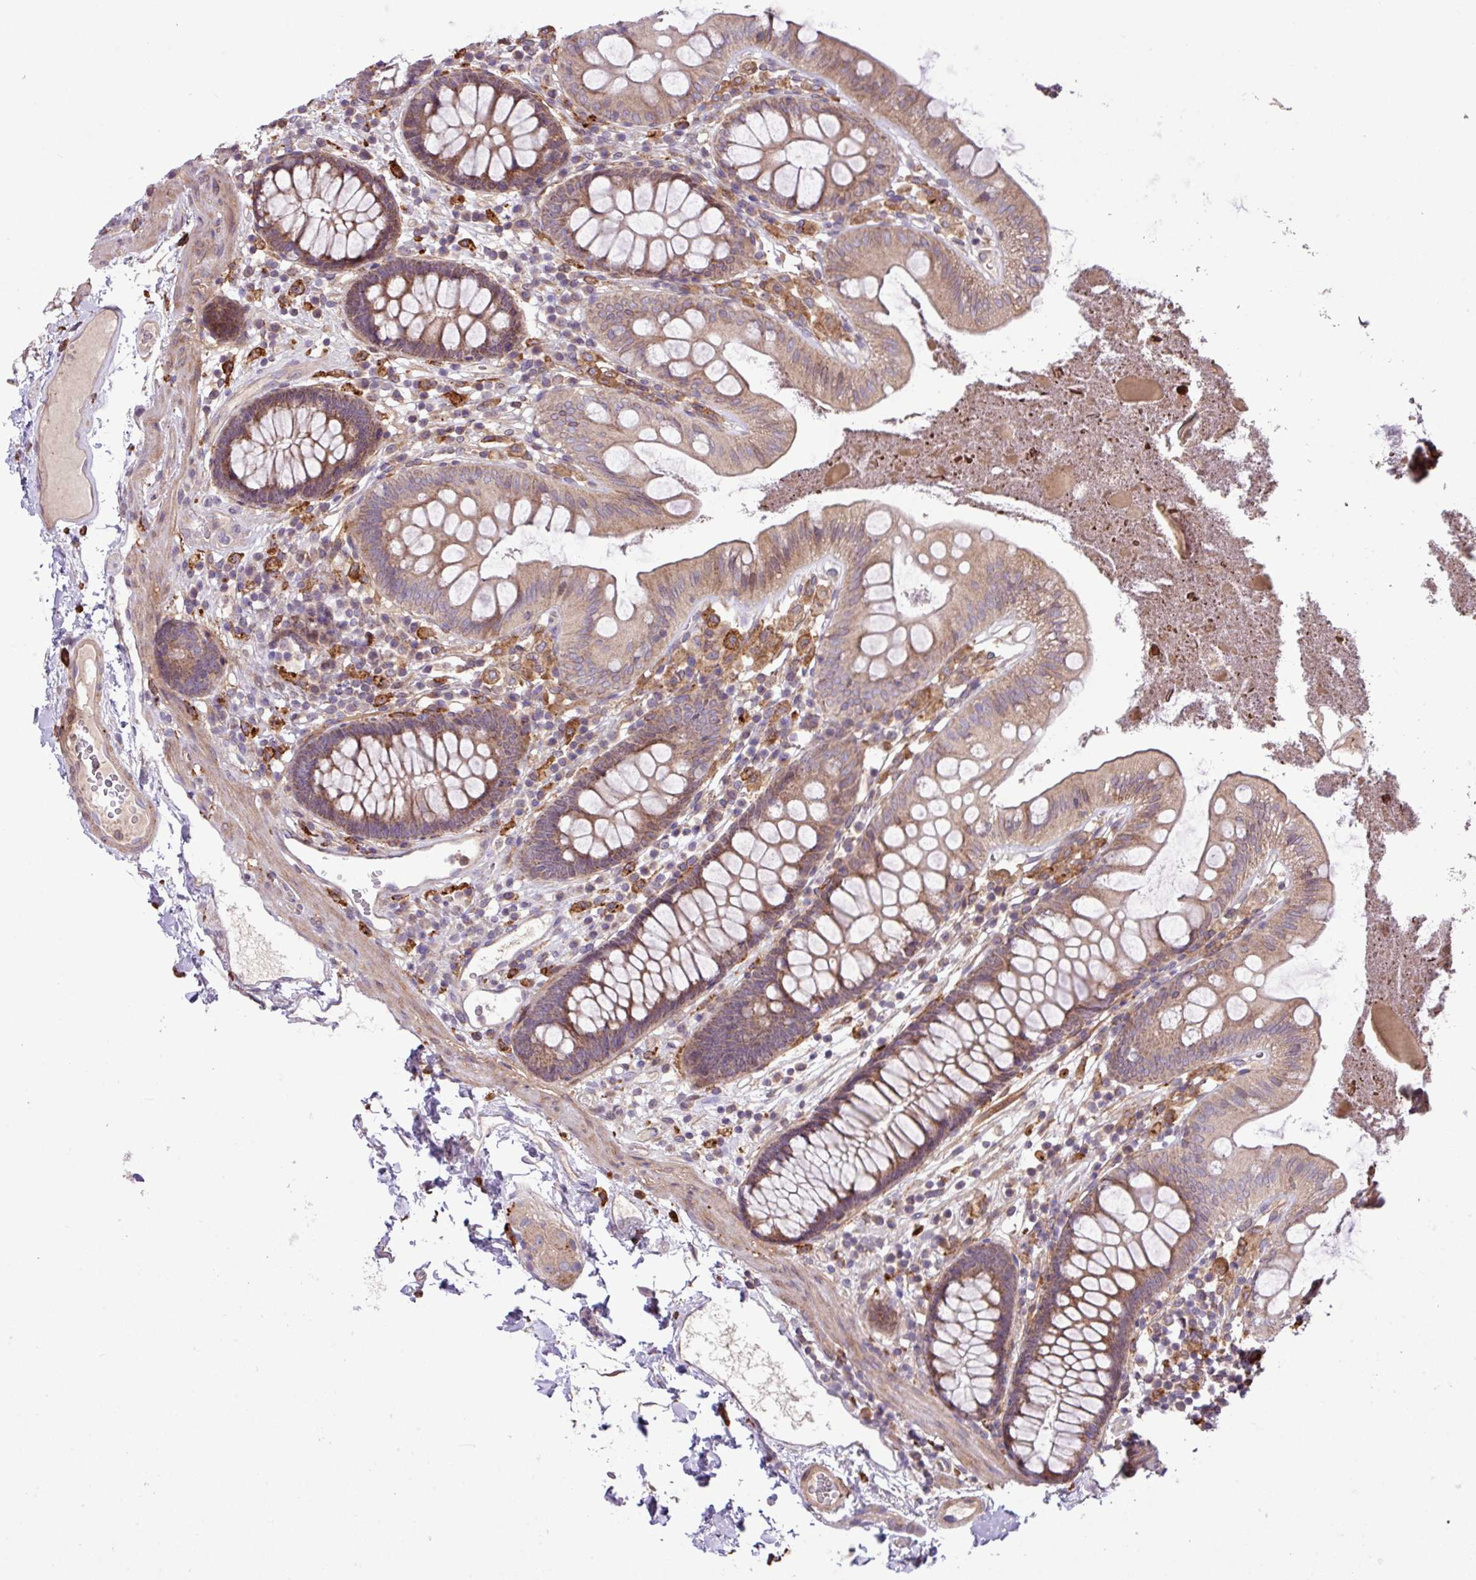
{"staining": {"intensity": "weak", "quantity": ">75%", "location": "cytoplasmic/membranous"}, "tissue": "colon", "cell_type": "Endothelial cells", "image_type": "normal", "snomed": [{"axis": "morphology", "description": "Normal tissue, NOS"}, {"axis": "topography", "description": "Colon"}], "caption": "An immunohistochemistry (IHC) photomicrograph of unremarkable tissue is shown. Protein staining in brown highlights weak cytoplasmic/membranous positivity in colon within endothelial cells.", "gene": "ARHGEF25", "patient": {"sex": "male", "age": 84}}